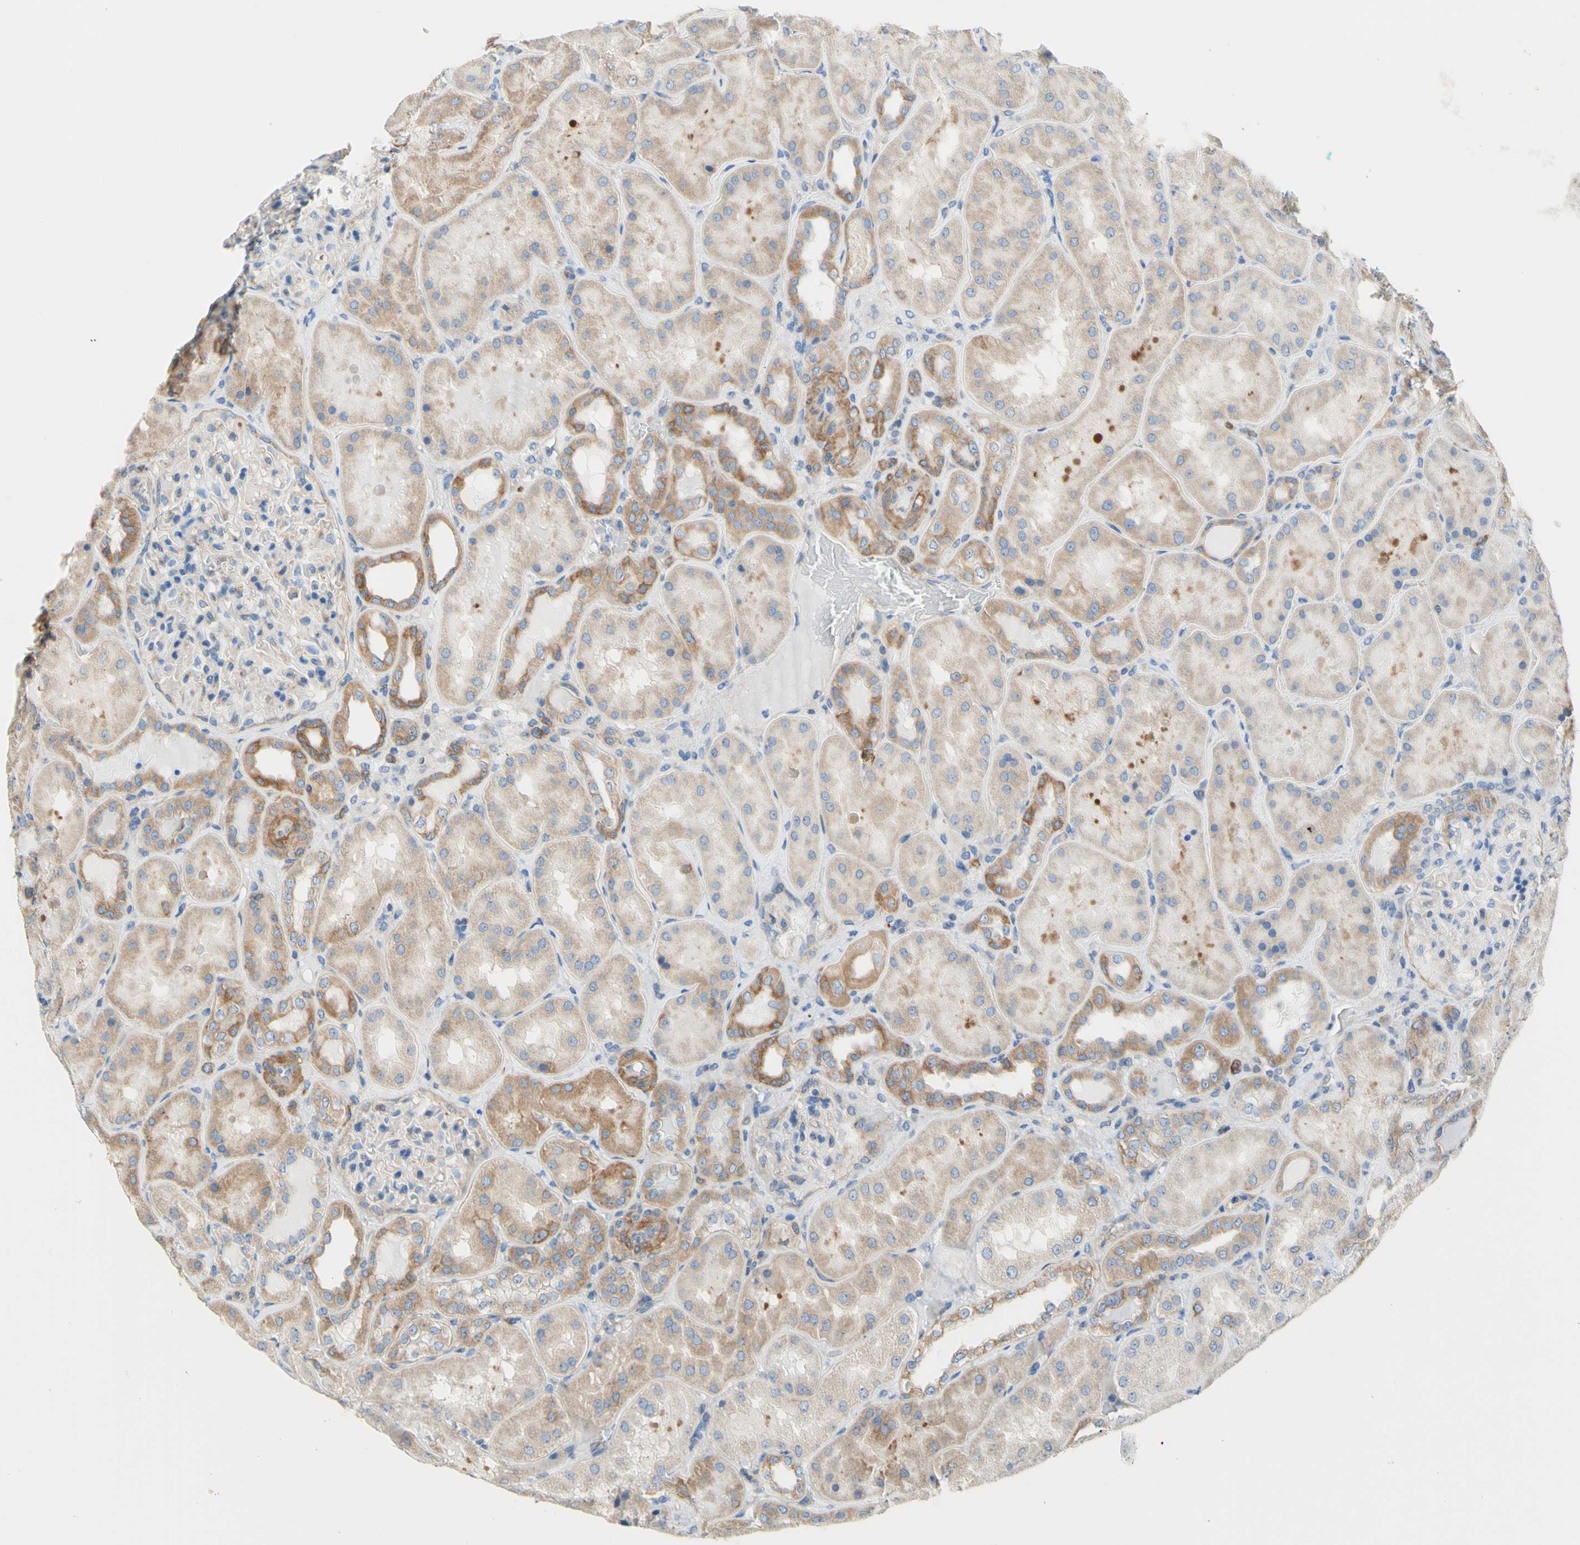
{"staining": {"intensity": "negative", "quantity": "none", "location": "none"}, "tissue": "kidney", "cell_type": "Cells in glomeruli", "image_type": "normal", "snomed": [{"axis": "morphology", "description": "Normal tissue, NOS"}, {"axis": "topography", "description": "Kidney"}], "caption": "Protein analysis of benign kidney exhibits no significant staining in cells in glomeruli.", "gene": "RETREG2", "patient": {"sex": "female", "age": 56}}